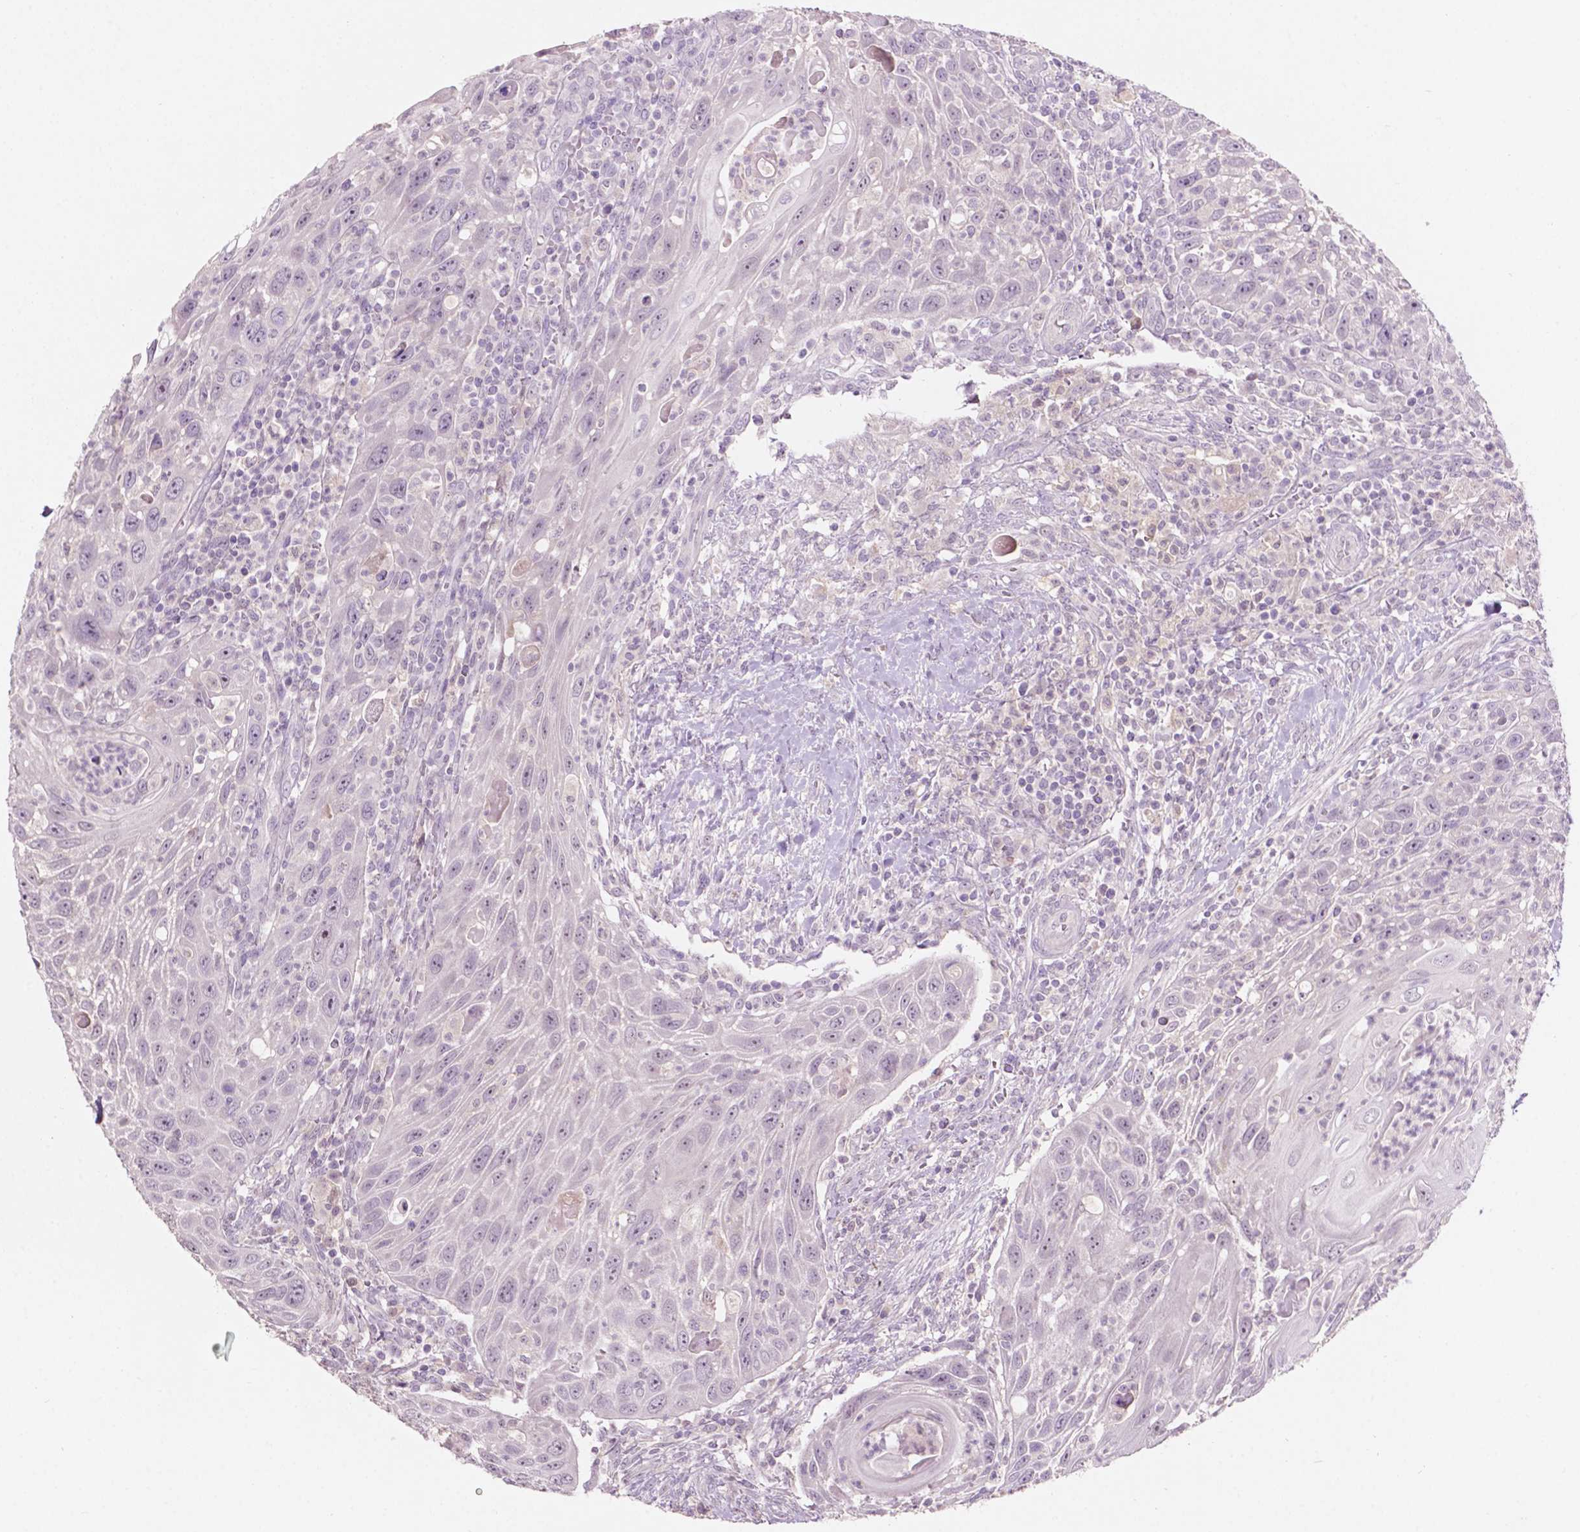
{"staining": {"intensity": "negative", "quantity": "none", "location": "none"}, "tissue": "head and neck cancer", "cell_type": "Tumor cells", "image_type": "cancer", "snomed": [{"axis": "morphology", "description": "Squamous cell carcinoma, NOS"}, {"axis": "topography", "description": "Head-Neck"}], "caption": "A photomicrograph of human head and neck cancer (squamous cell carcinoma) is negative for staining in tumor cells.", "gene": "TM6SF2", "patient": {"sex": "male", "age": 69}}